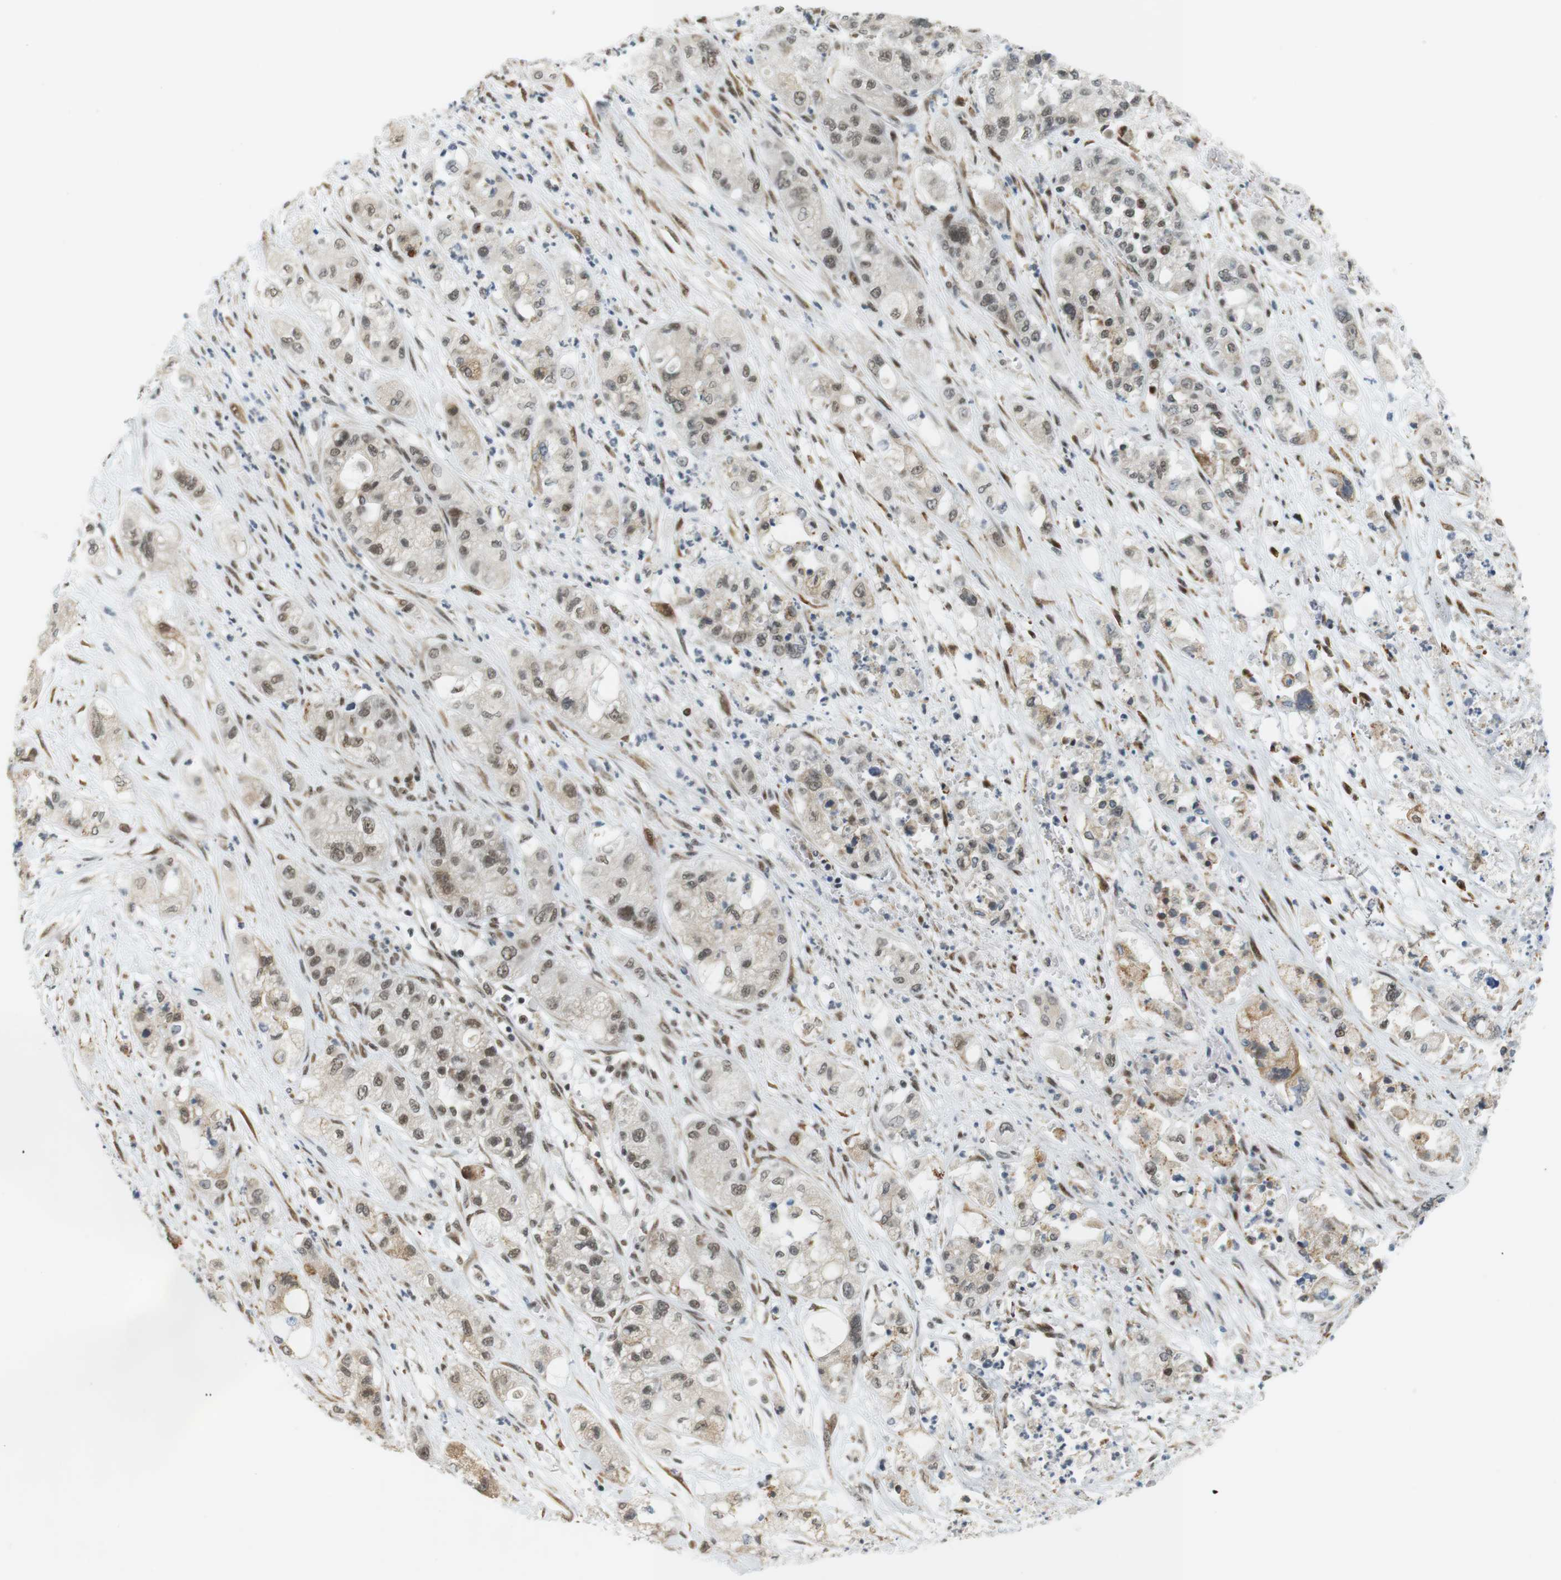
{"staining": {"intensity": "weak", "quantity": ">75%", "location": "nuclear"}, "tissue": "pancreatic cancer", "cell_type": "Tumor cells", "image_type": "cancer", "snomed": [{"axis": "morphology", "description": "Adenocarcinoma, NOS"}, {"axis": "topography", "description": "Pancreas"}], "caption": "Pancreatic cancer (adenocarcinoma) was stained to show a protein in brown. There is low levels of weak nuclear expression in approximately >75% of tumor cells.", "gene": "RNF38", "patient": {"sex": "female", "age": 78}}